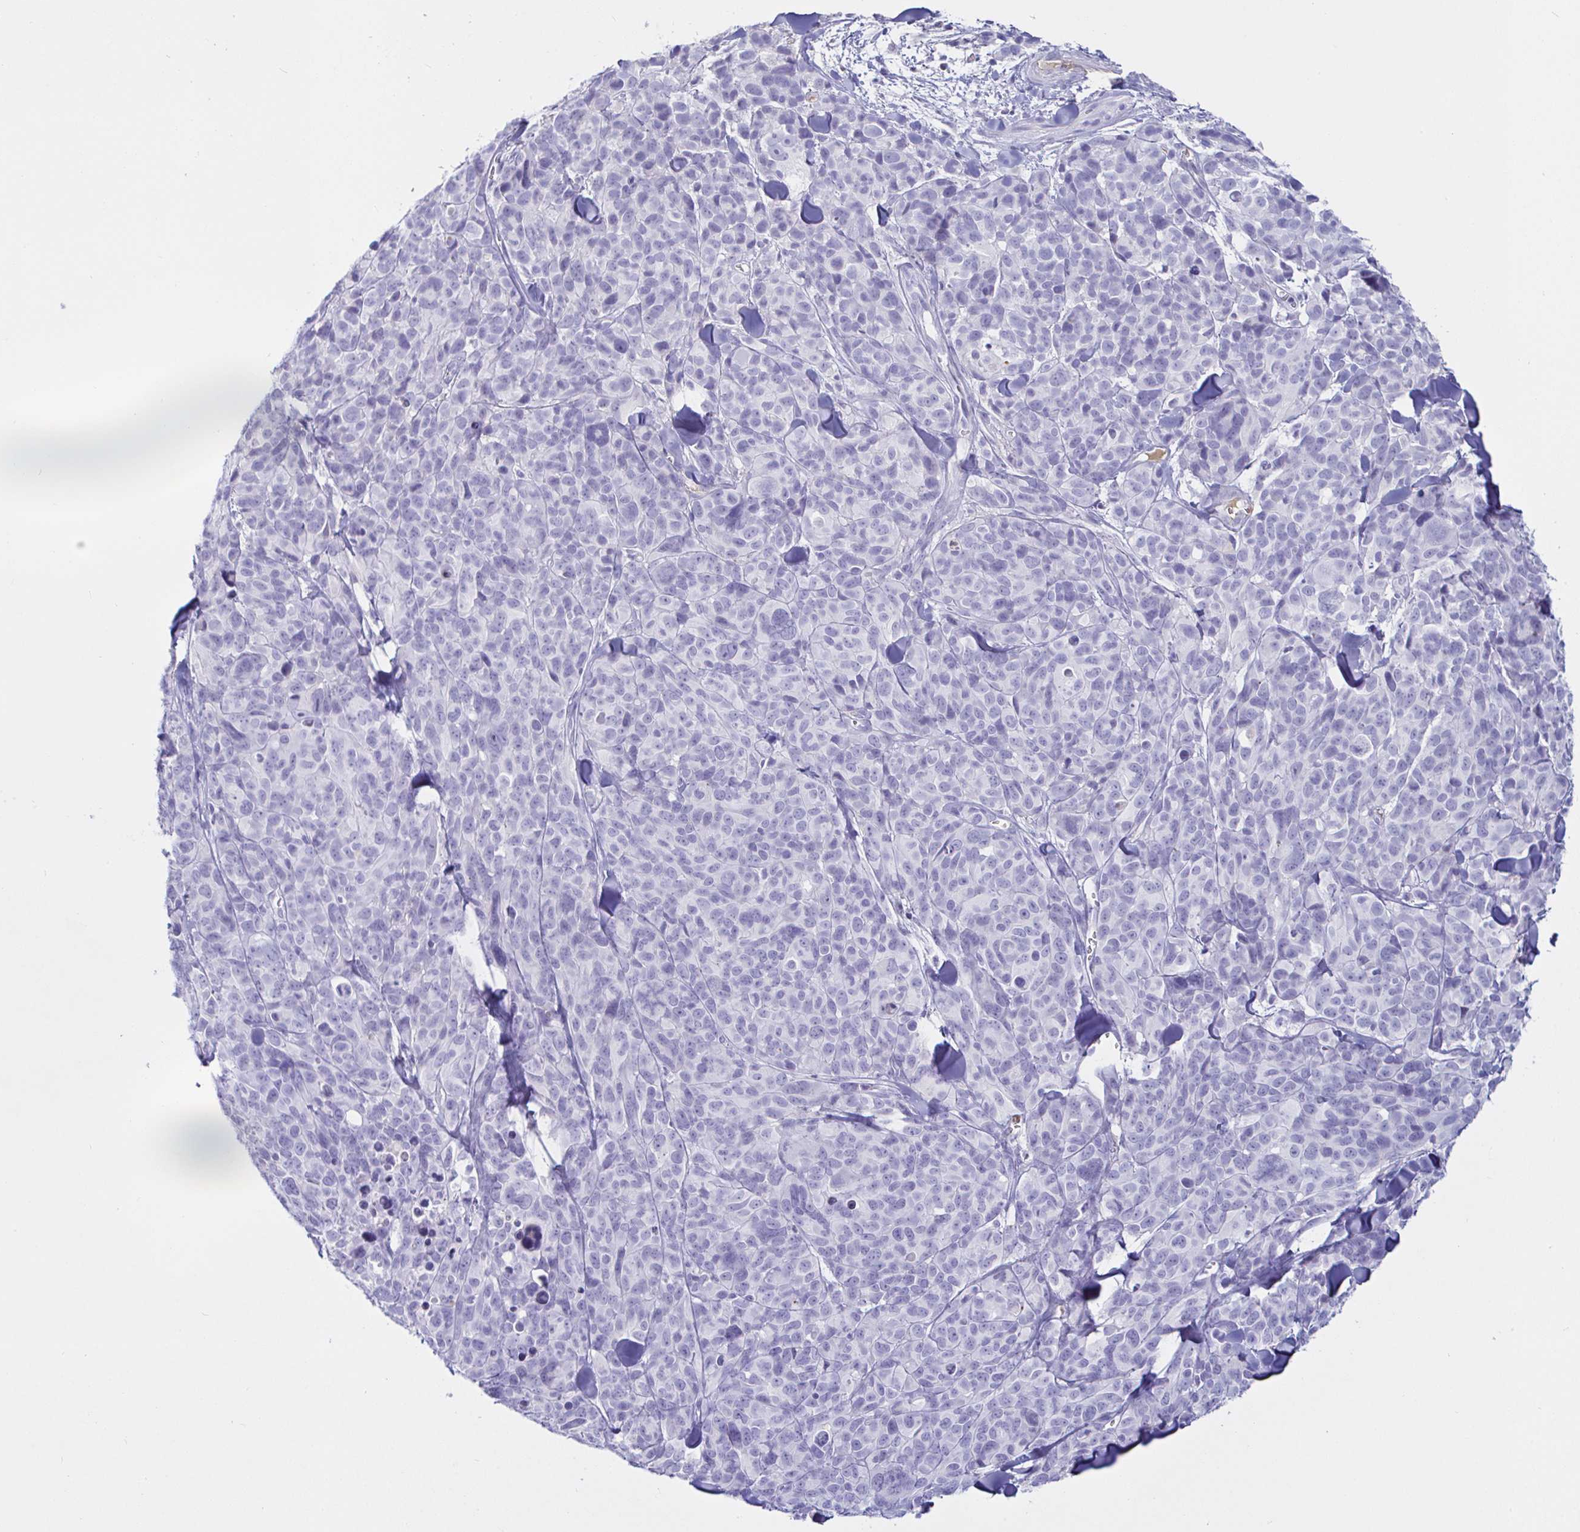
{"staining": {"intensity": "negative", "quantity": "none", "location": "none"}, "tissue": "melanoma", "cell_type": "Tumor cells", "image_type": "cancer", "snomed": [{"axis": "morphology", "description": "Malignant melanoma, NOS"}, {"axis": "topography", "description": "Skin"}], "caption": "Immunohistochemical staining of malignant melanoma shows no significant positivity in tumor cells.", "gene": "SAA4", "patient": {"sex": "male", "age": 51}}